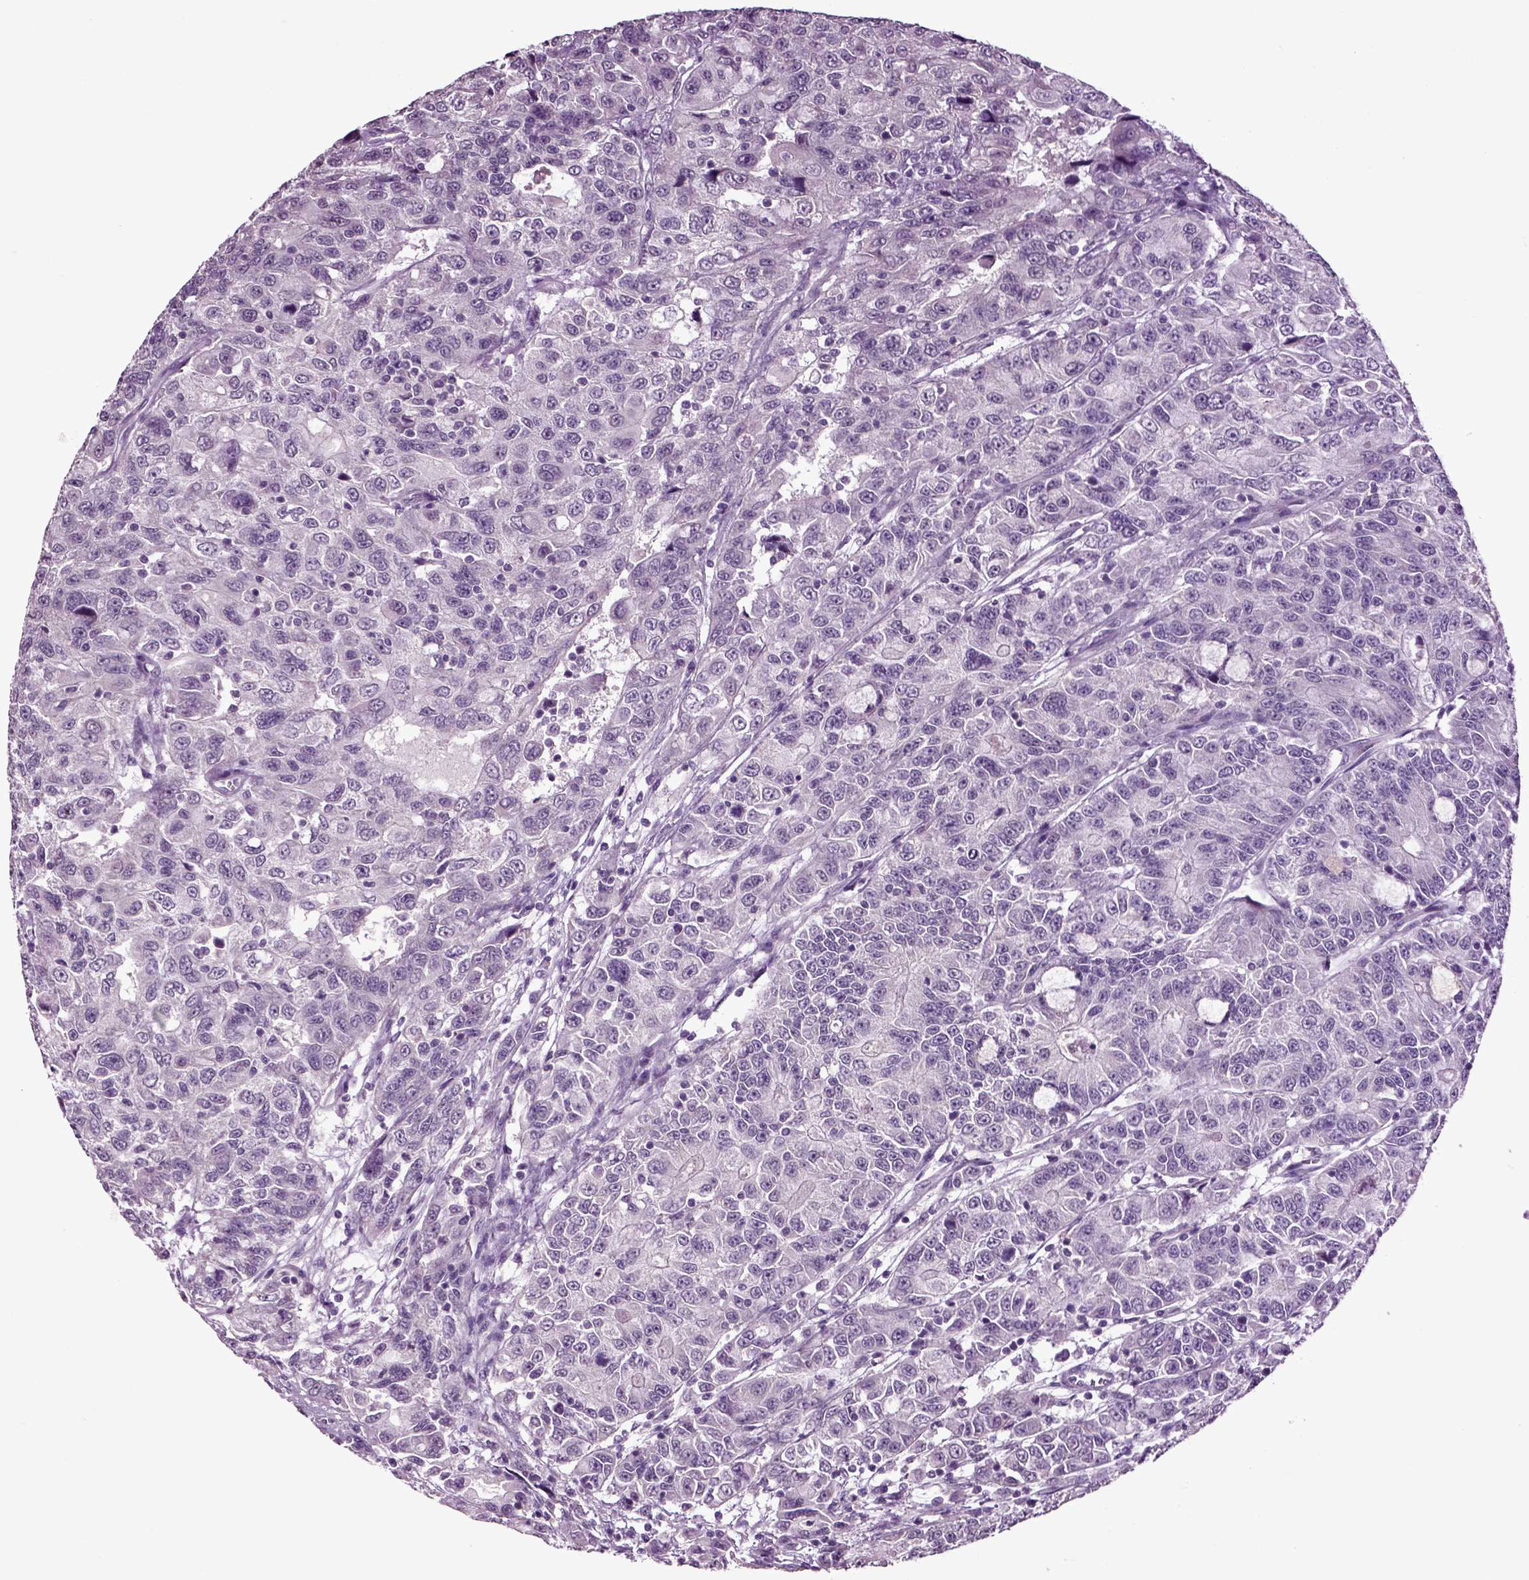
{"staining": {"intensity": "negative", "quantity": "none", "location": "none"}, "tissue": "urothelial cancer", "cell_type": "Tumor cells", "image_type": "cancer", "snomed": [{"axis": "morphology", "description": "Urothelial carcinoma, NOS"}, {"axis": "morphology", "description": "Urothelial carcinoma, High grade"}, {"axis": "topography", "description": "Urinary bladder"}], "caption": "DAB (3,3'-diaminobenzidine) immunohistochemical staining of human urothelial cancer exhibits no significant expression in tumor cells. (Immunohistochemistry, brightfield microscopy, high magnification).", "gene": "CRHR1", "patient": {"sex": "female", "age": 73}}